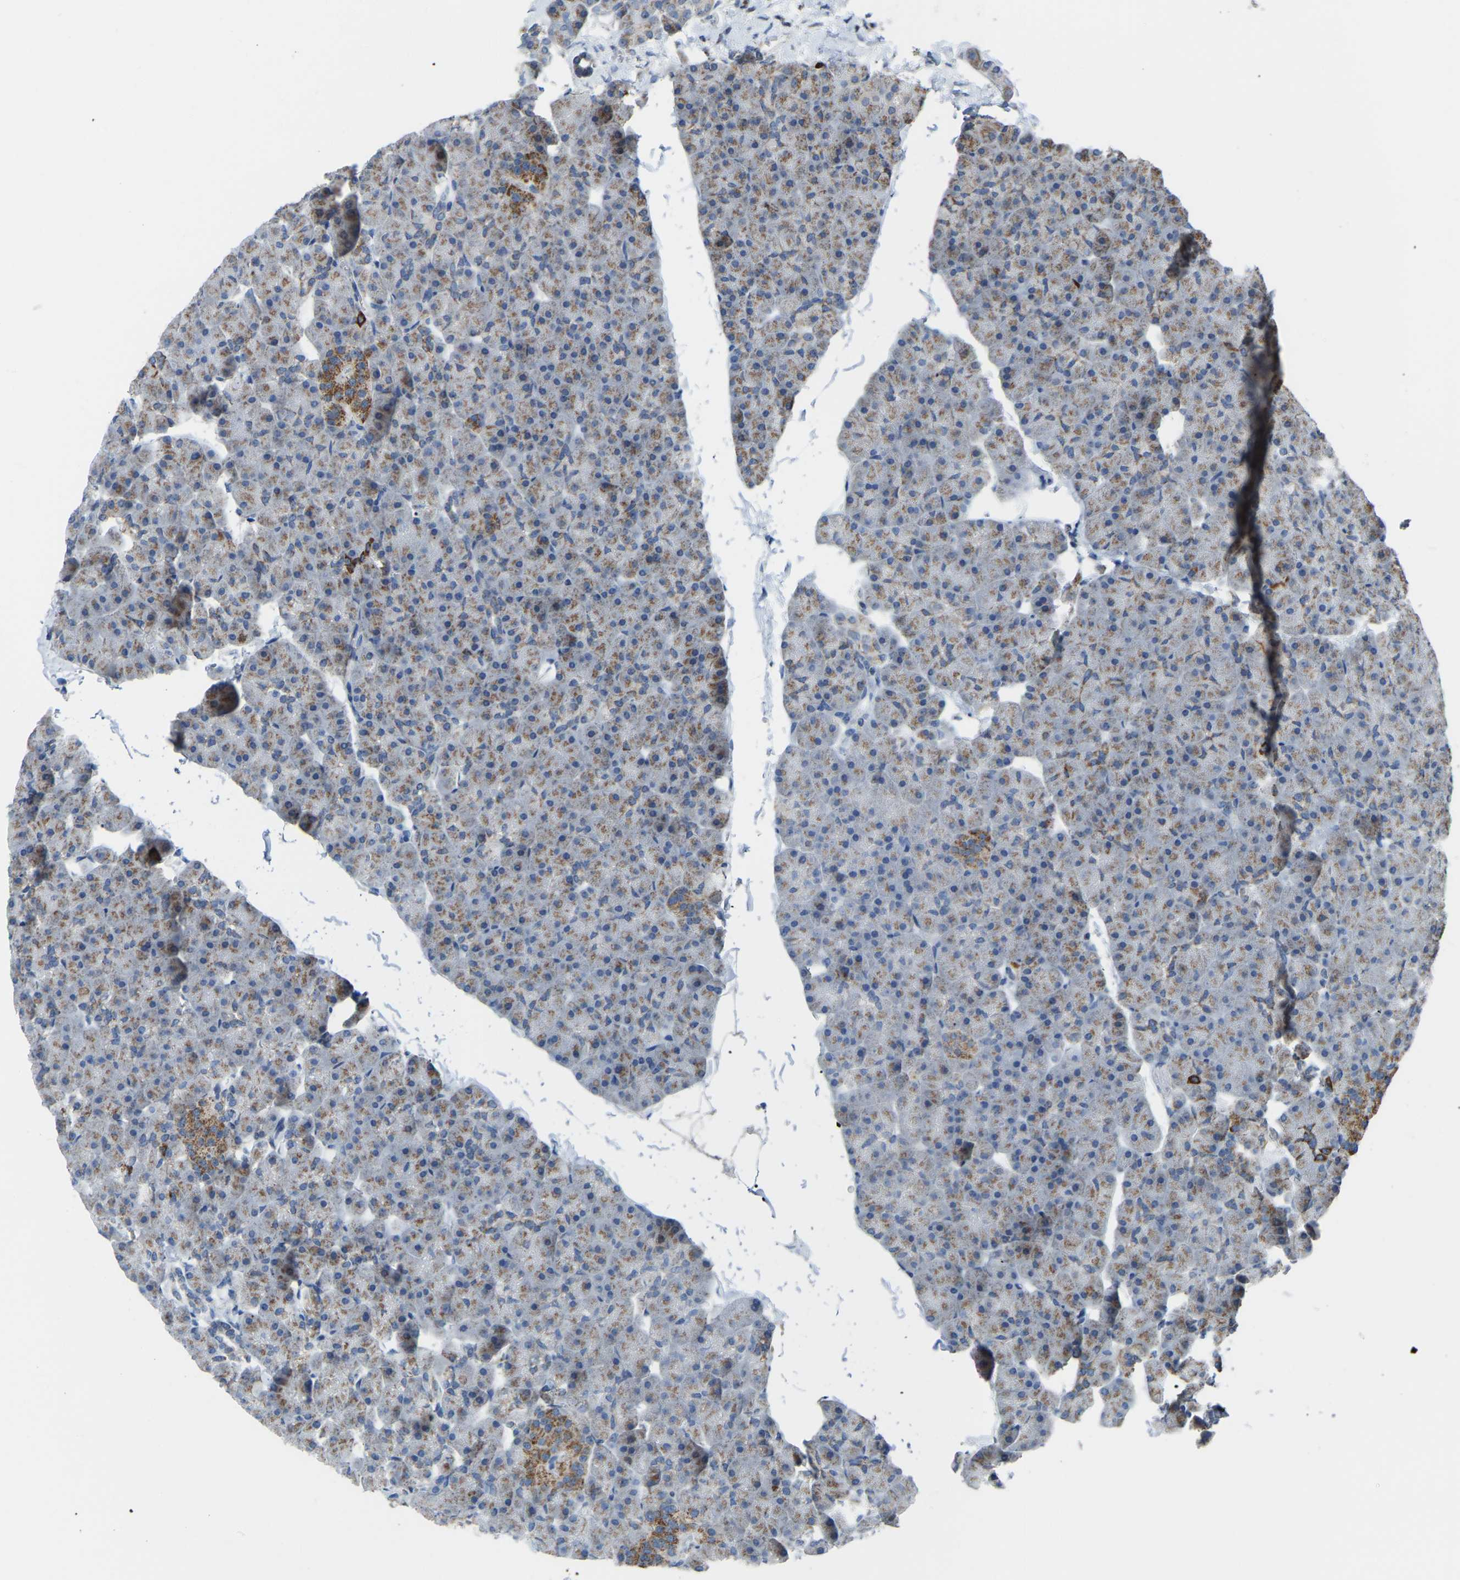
{"staining": {"intensity": "weak", "quantity": ">75%", "location": "cytoplasmic/membranous"}, "tissue": "pancreas", "cell_type": "Exocrine glandular cells", "image_type": "normal", "snomed": [{"axis": "morphology", "description": "Normal tissue, NOS"}, {"axis": "topography", "description": "Pancreas"}], "caption": "About >75% of exocrine glandular cells in benign pancreas demonstrate weak cytoplasmic/membranous protein positivity as visualized by brown immunohistochemical staining.", "gene": "CANT1", "patient": {"sex": "male", "age": 35}}